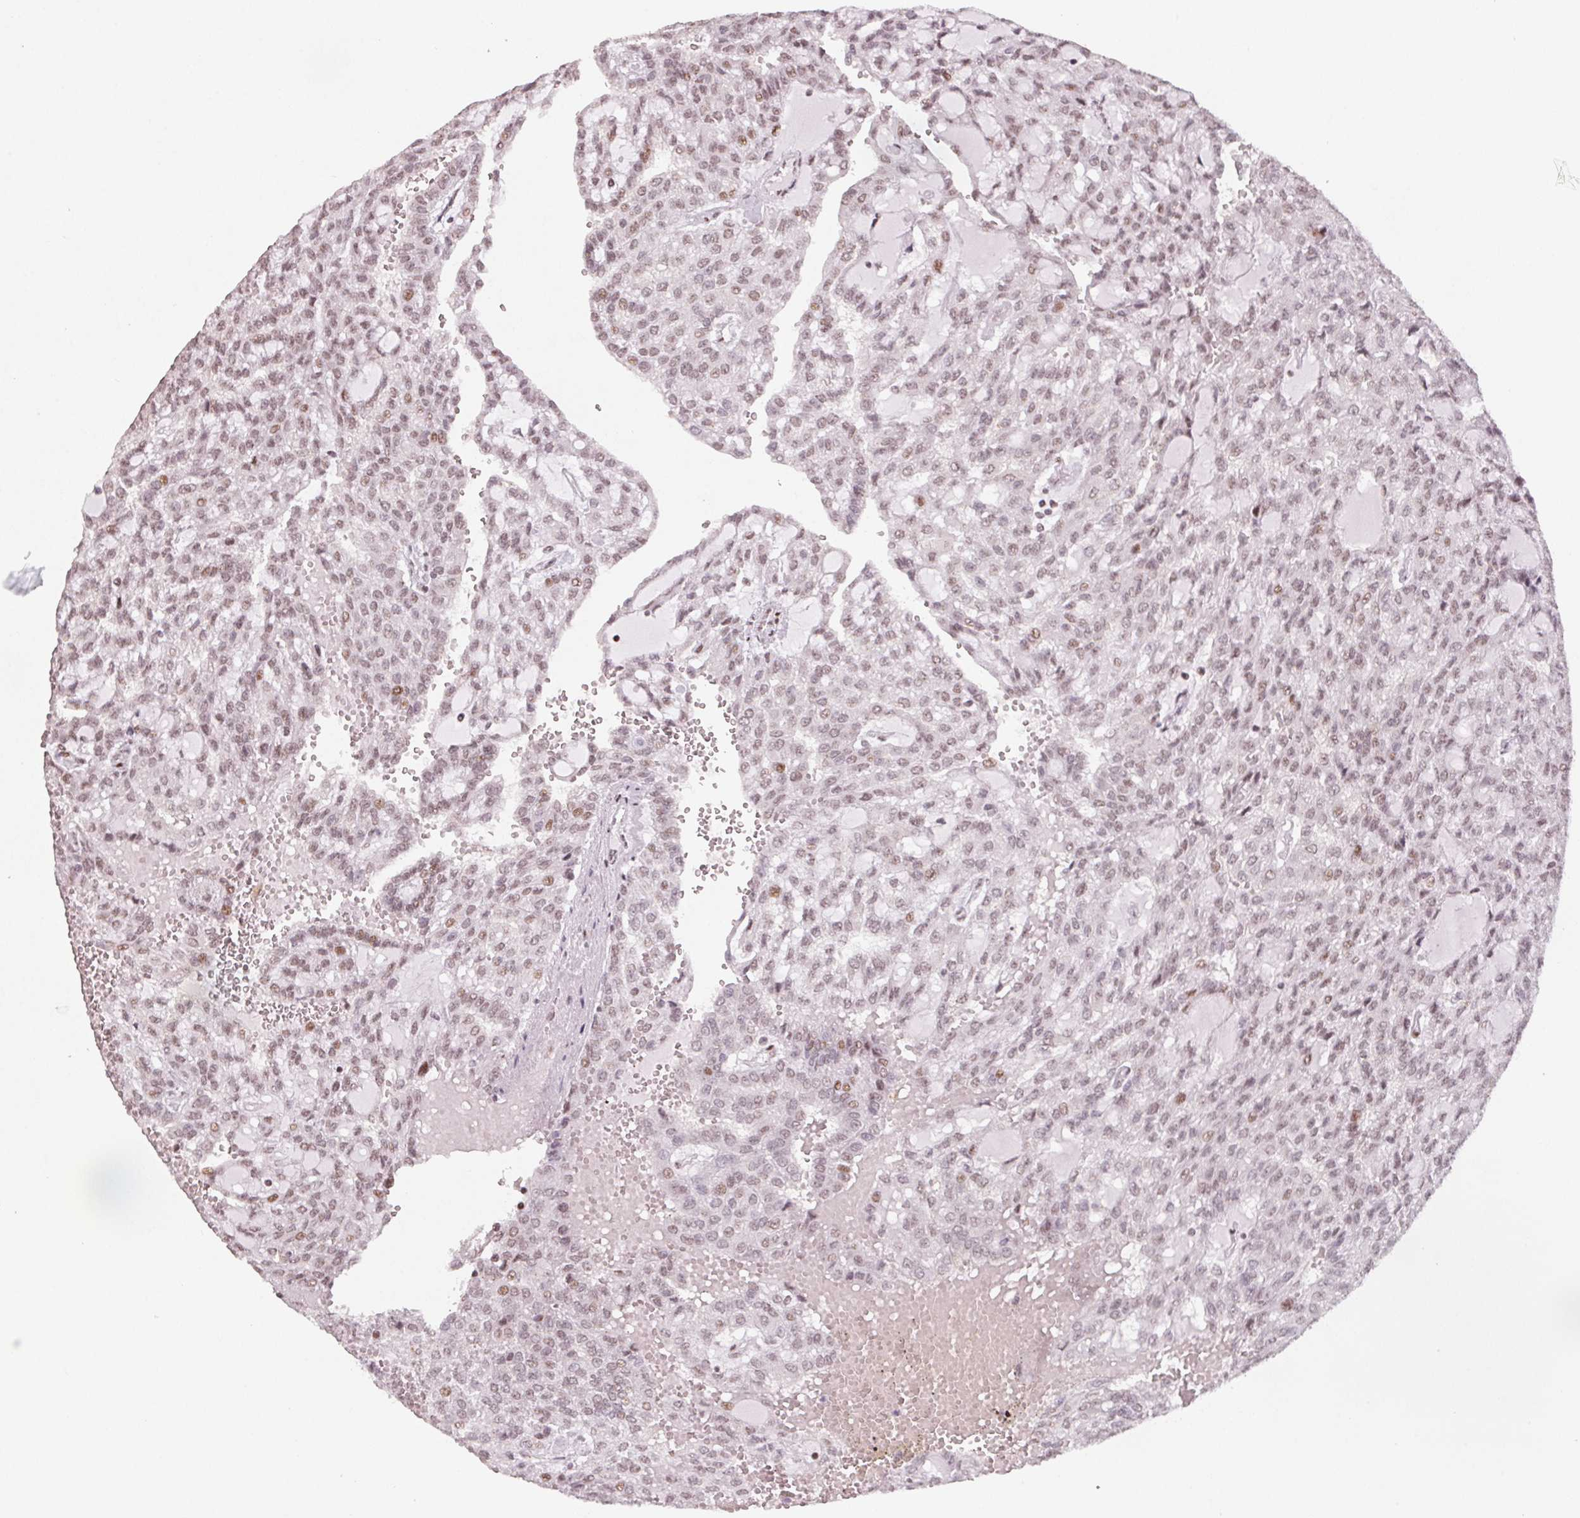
{"staining": {"intensity": "weak", "quantity": ">75%", "location": "nuclear"}, "tissue": "renal cancer", "cell_type": "Tumor cells", "image_type": "cancer", "snomed": [{"axis": "morphology", "description": "Adenocarcinoma, NOS"}, {"axis": "topography", "description": "Kidney"}], "caption": "Human adenocarcinoma (renal) stained with a protein marker displays weak staining in tumor cells.", "gene": "KMT2A", "patient": {"sex": "male", "age": 63}}